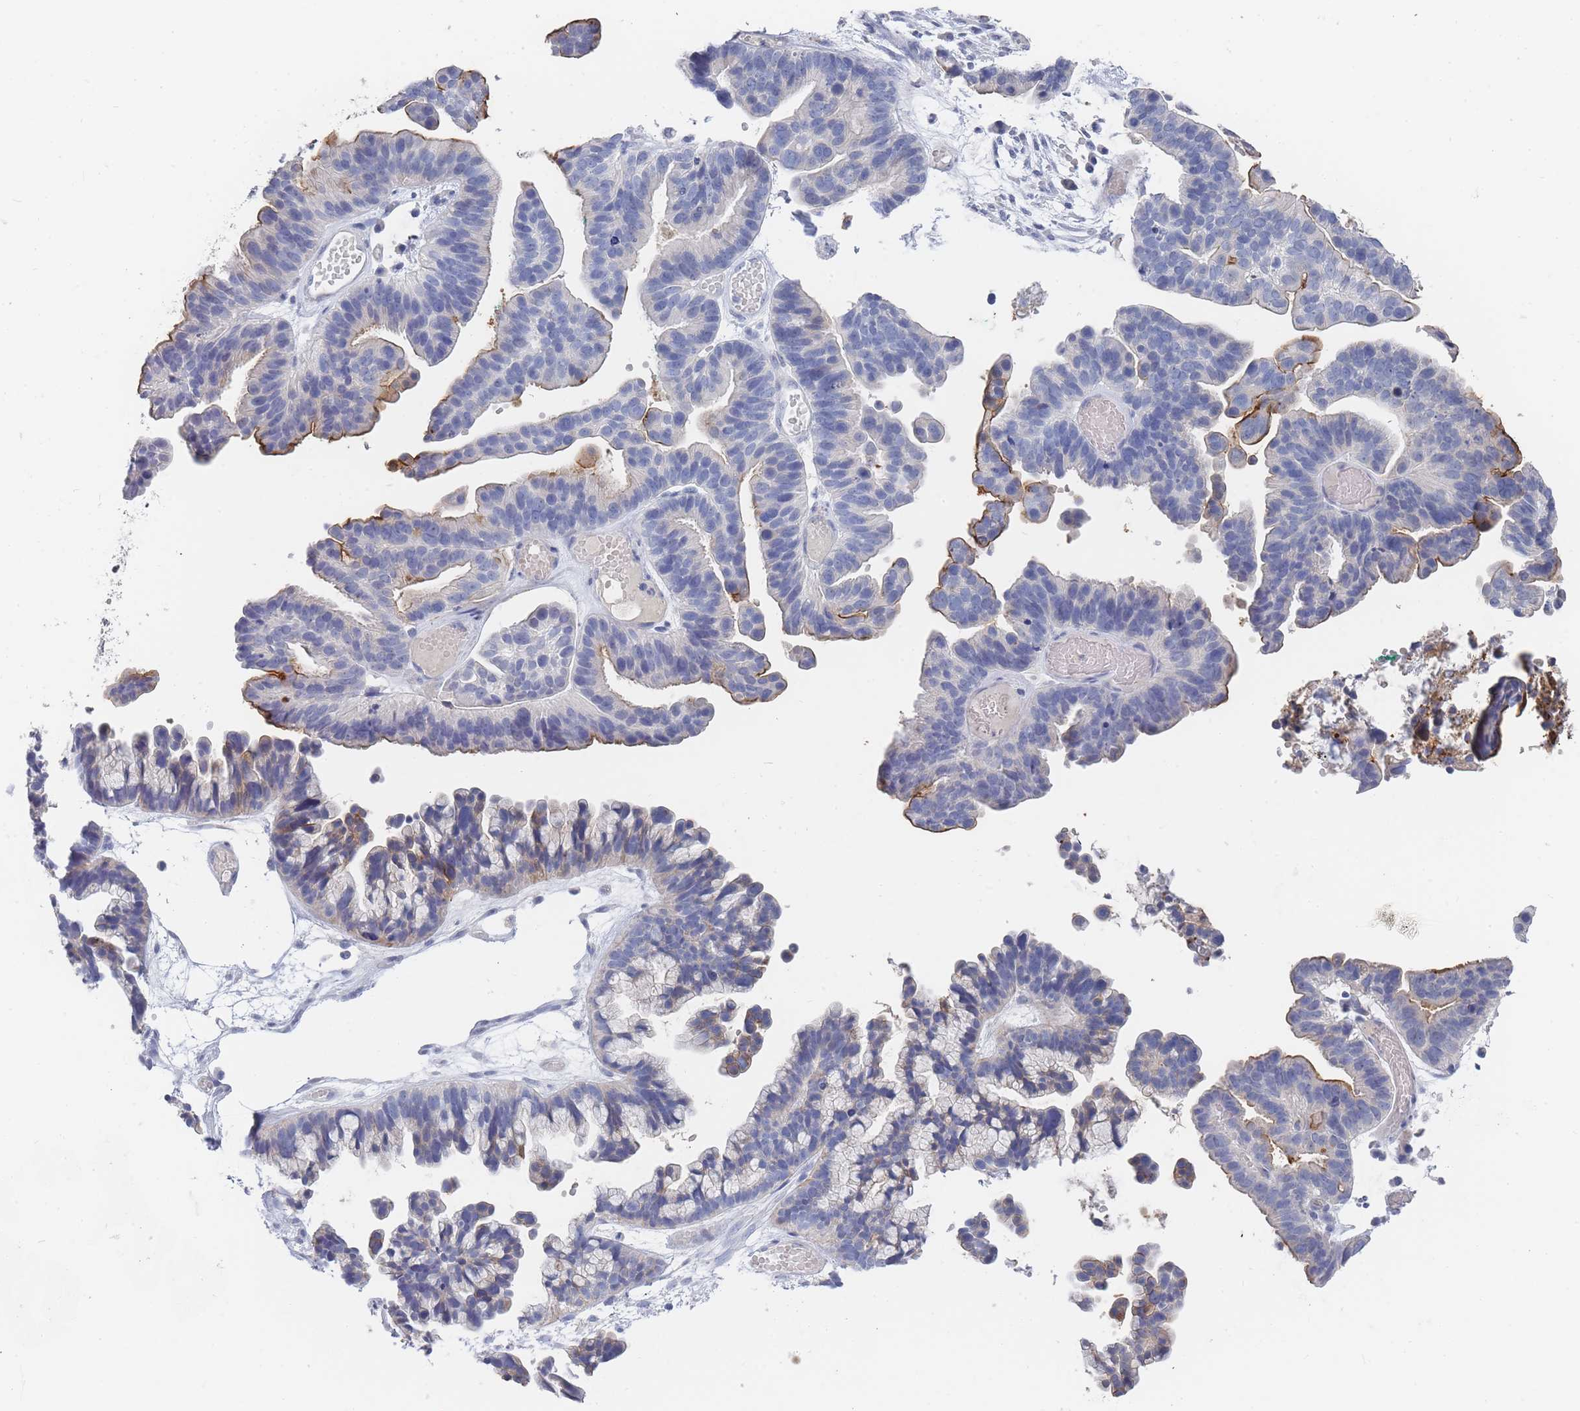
{"staining": {"intensity": "moderate", "quantity": "<25%", "location": "cytoplasmic/membranous"}, "tissue": "ovarian cancer", "cell_type": "Tumor cells", "image_type": "cancer", "snomed": [{"axis": "morphology", "description": "Cystadenocarcinoma, serous, NOS"}, {"axis": "topography", "description": "Ovary"}], "caption": "Tumor cells show low levels of moderate cytoplasmic/membranous staining in approximately <25% of cells in human ovarian cancer.", "gene": "ACAD11", "patient": {"sex": "female", "age": 56}}